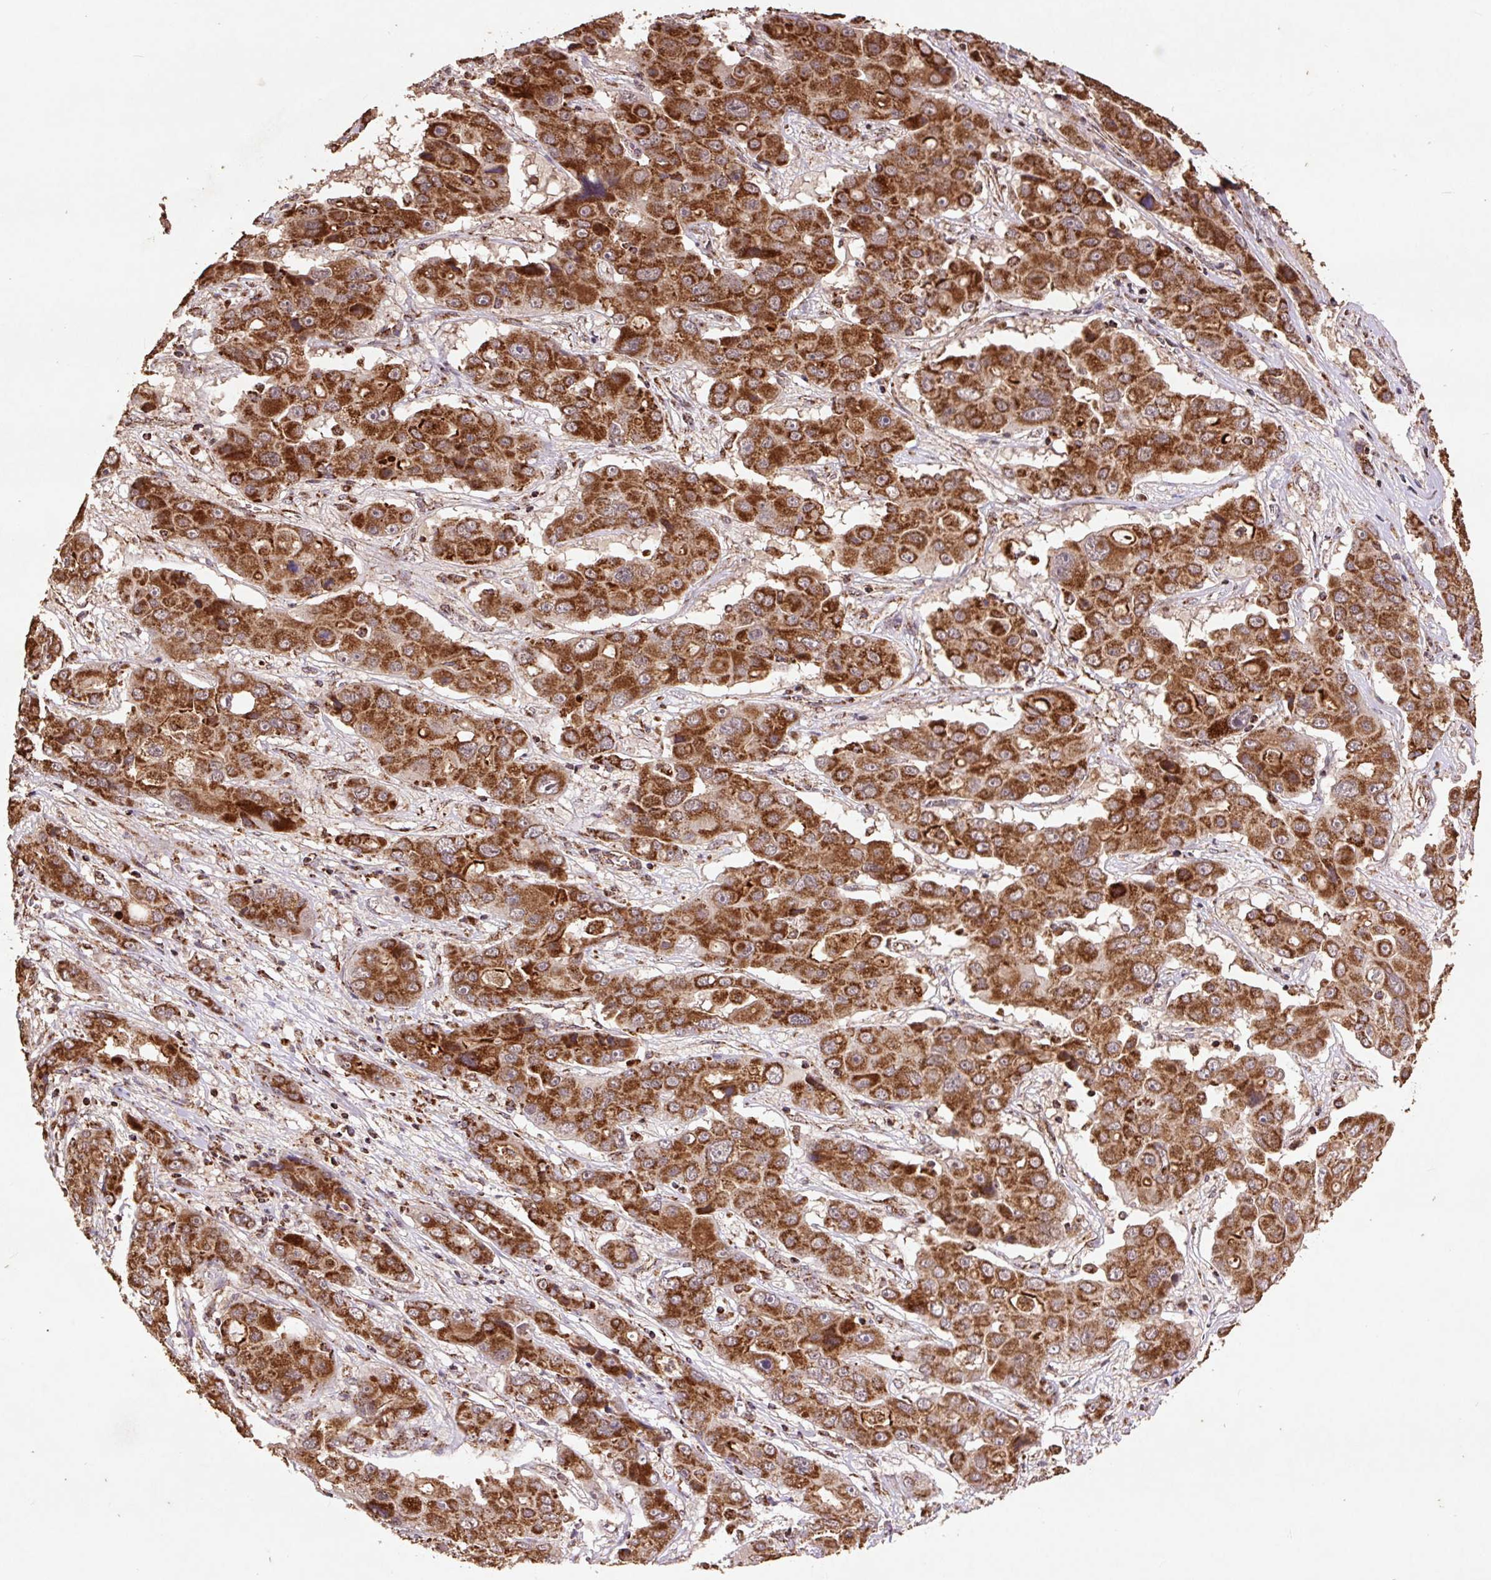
{"staining": {"intensity": "strong", "quantity": ">75%", "location": "cytoplasmic/membranous"}, "tissue": "liver cancer", "cell_type": "Tumor cells", "image_type": "cancer", "snomed": [{"axis": "morphology", "description": "Cholangiocarcinoma"}, {"axis": "topography", "description": "Liver"}], "caption": "IHC image of neoplastic tissue: liver cholangiocarcinoma stained using immunohistochemistry (IHC) shows high levels of strong protein expression localized specifically in the cytoplasmic/membranous of tumor cells, appearing as a cytoplasmic/membranous brown color.", "gene": "ATP5F1A", "patient": {"sex": "male", "age": 67}}